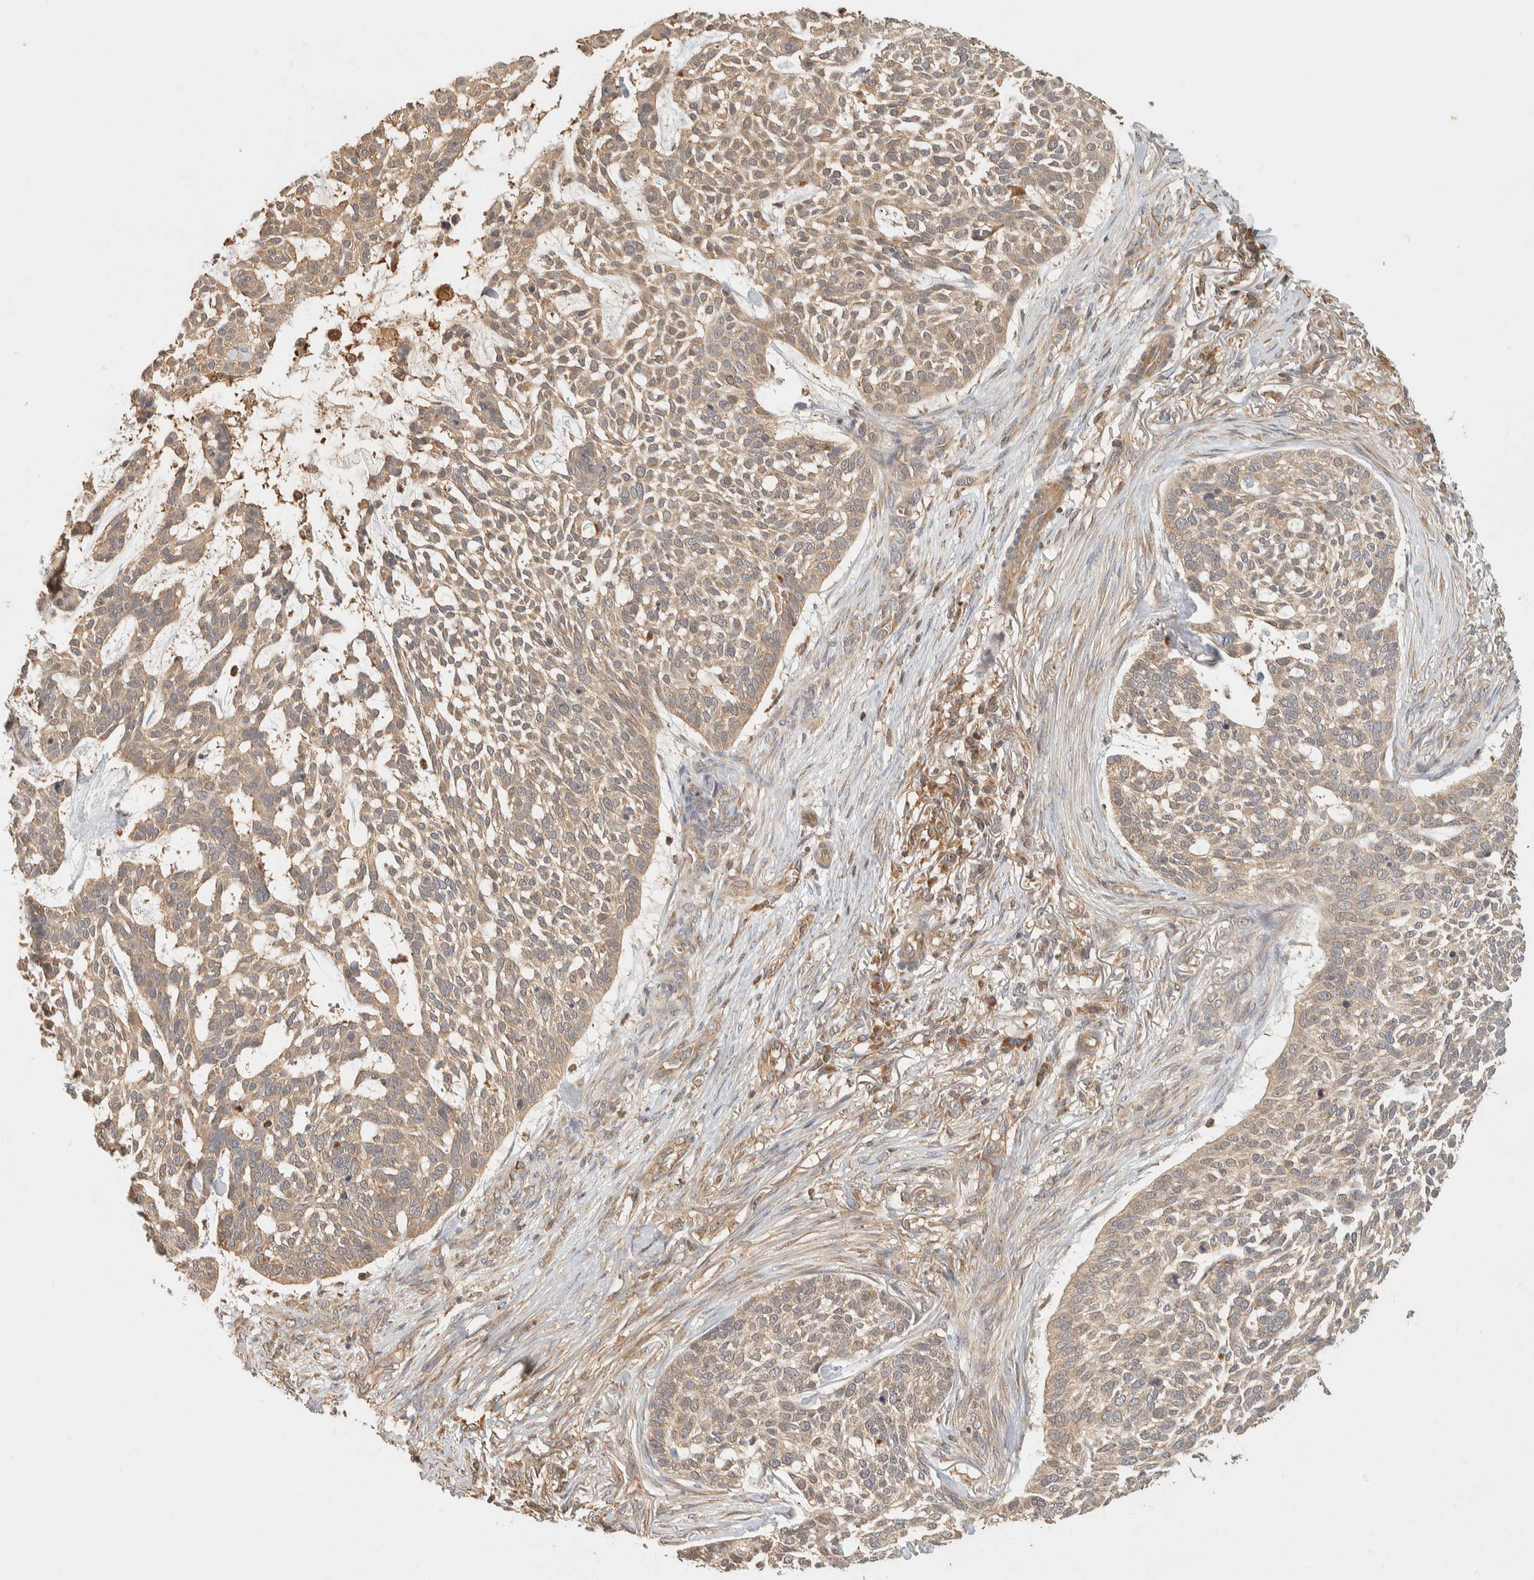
{"staining": {"intensity": "weak", "quantity": ">75%", "location": "cytoplasmic/membranous"}, "tissue": "skin cancer", "cell_type": "Tumor cells", "image_type": "cancer", "snomed": [{"axis": "morphology", "description": "Basal cell carcinoma"}, {"axis": "topography", "description": "Skin"}], "caption": "A brown stain highlights weak cytoplasmic/membranous expression of a protein in human skin cancer (basal cell carcinoma) tumor cells. The staining is performed using DAB brown chromogen to label protein expression. The nuclei are counter-stained blue using hematoxylin.", "gene": "TTI2", "patient": {"sex": "female", "age": 64}}